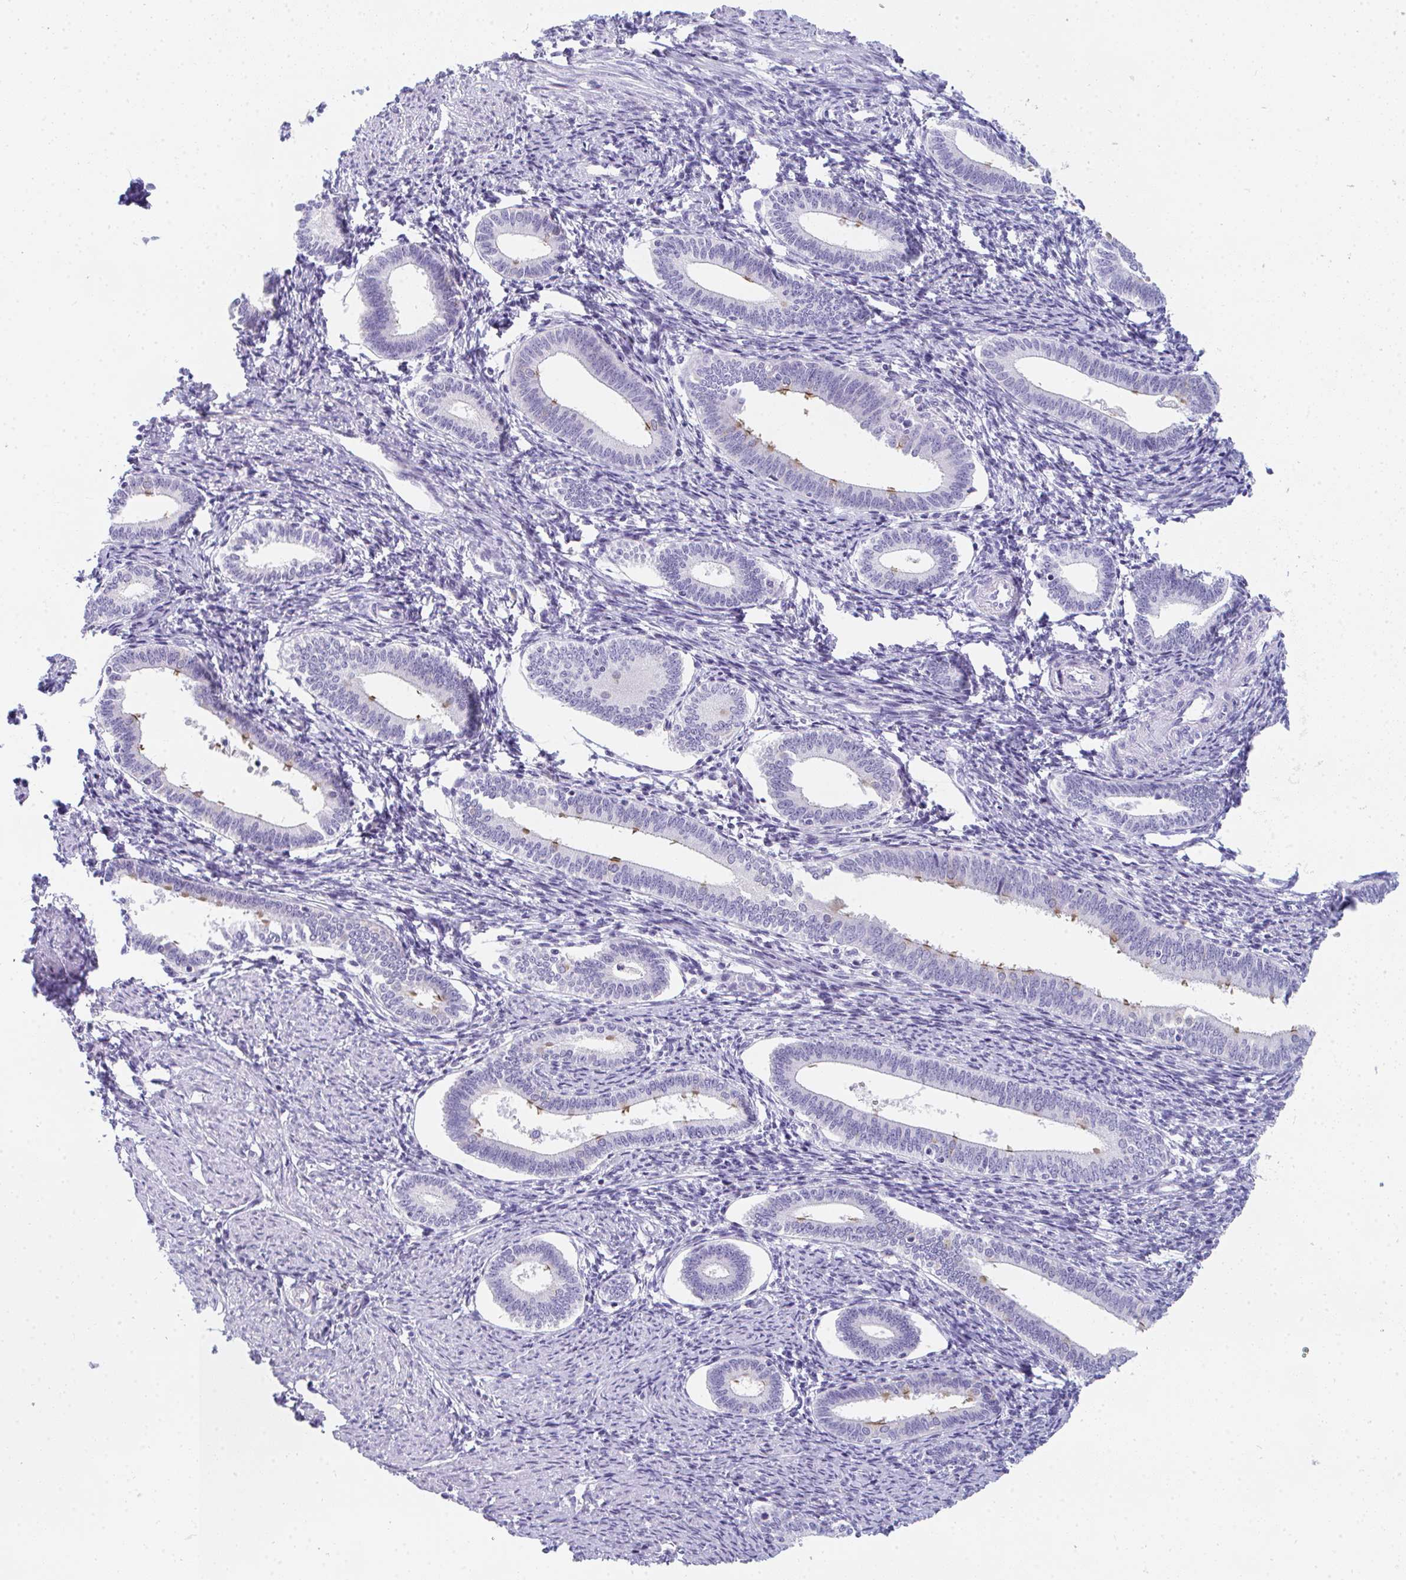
{"staining": {"intensity": "negative", "quantity": "none", "location": "none"}, "tissue": "endometrium", "cell_type": "Cells in endometrial stroma", "image_type": "normal", "snomed": [{"axis": "morphology", "description": "Normal tissue, NOS"}, {"axis": "topography", "description": "Endometrium"}], "caption": "This image is of normal endometrium stained with immunohistochemistry to label a protein in brown with the nuclei are counter-stained blue. There is no staining in cells in endometrial stroma. The staining was performed using DAB to visualize the protein expression in brown, while the nuclei were stained in blue with hematoxylin (Magnification: 20x).", "gene": "TTC30A", "patient": {"sex": "female", "age": 41}}